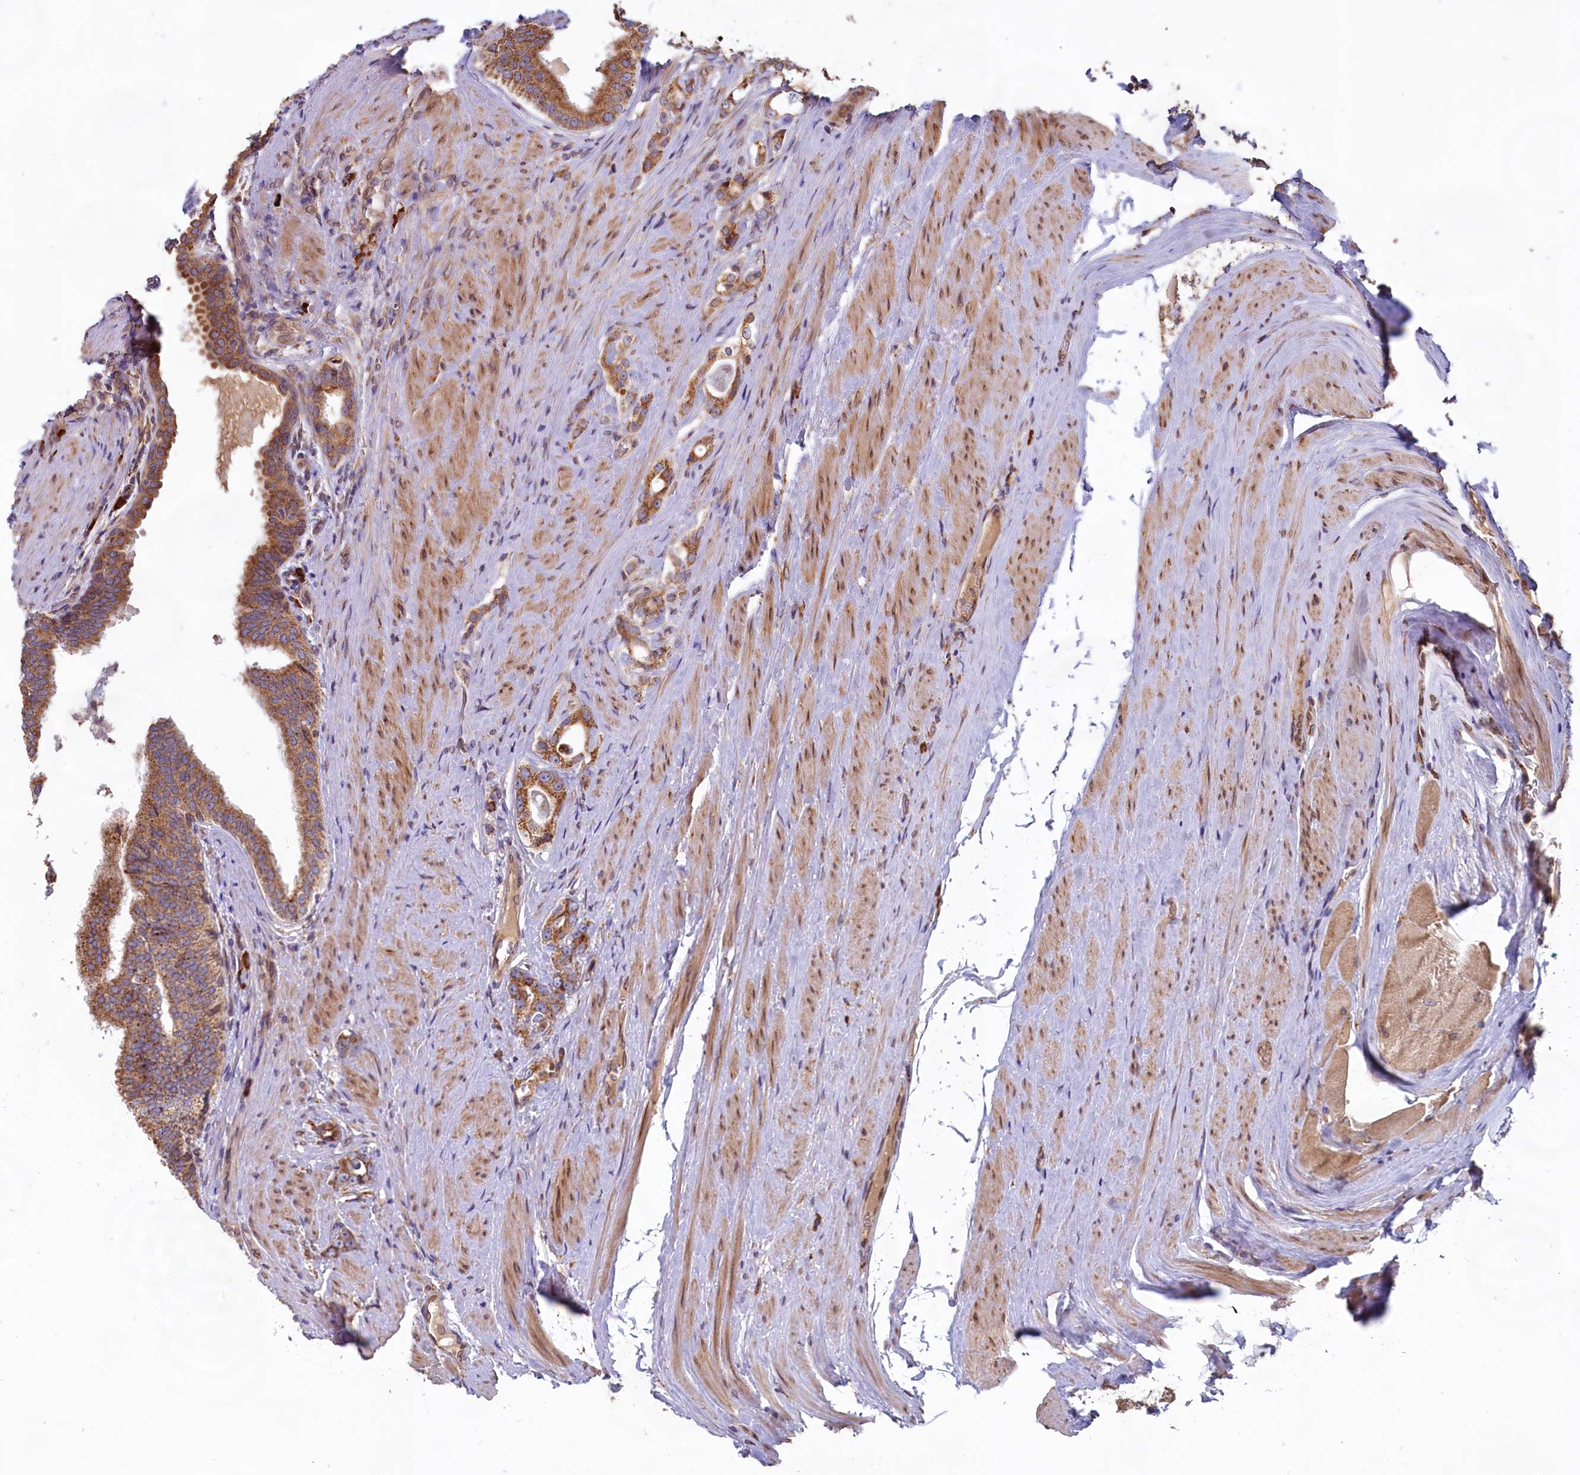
{"staining": {"intensity": "moderate", "quantity": ">75%", "location": "cytoplasmic/membranous"}, "tissue": "prostate cancer", "cell_type": "Tumor cells", "image_type": "cancer", "snomed": [{"axis": "morphology", "description": "Adenocarcinoma, High grade"}, {"axis": "topography", "description": "Prostate"}], "caption": "Immunohistochemistry of prostate cancer exhibits medium levels of moderate cytoplasmic/membranous positivity in about >75% of tumor cells.", "gene": "TBC1D19", "patient": {"sex": "male", "age": 63}}